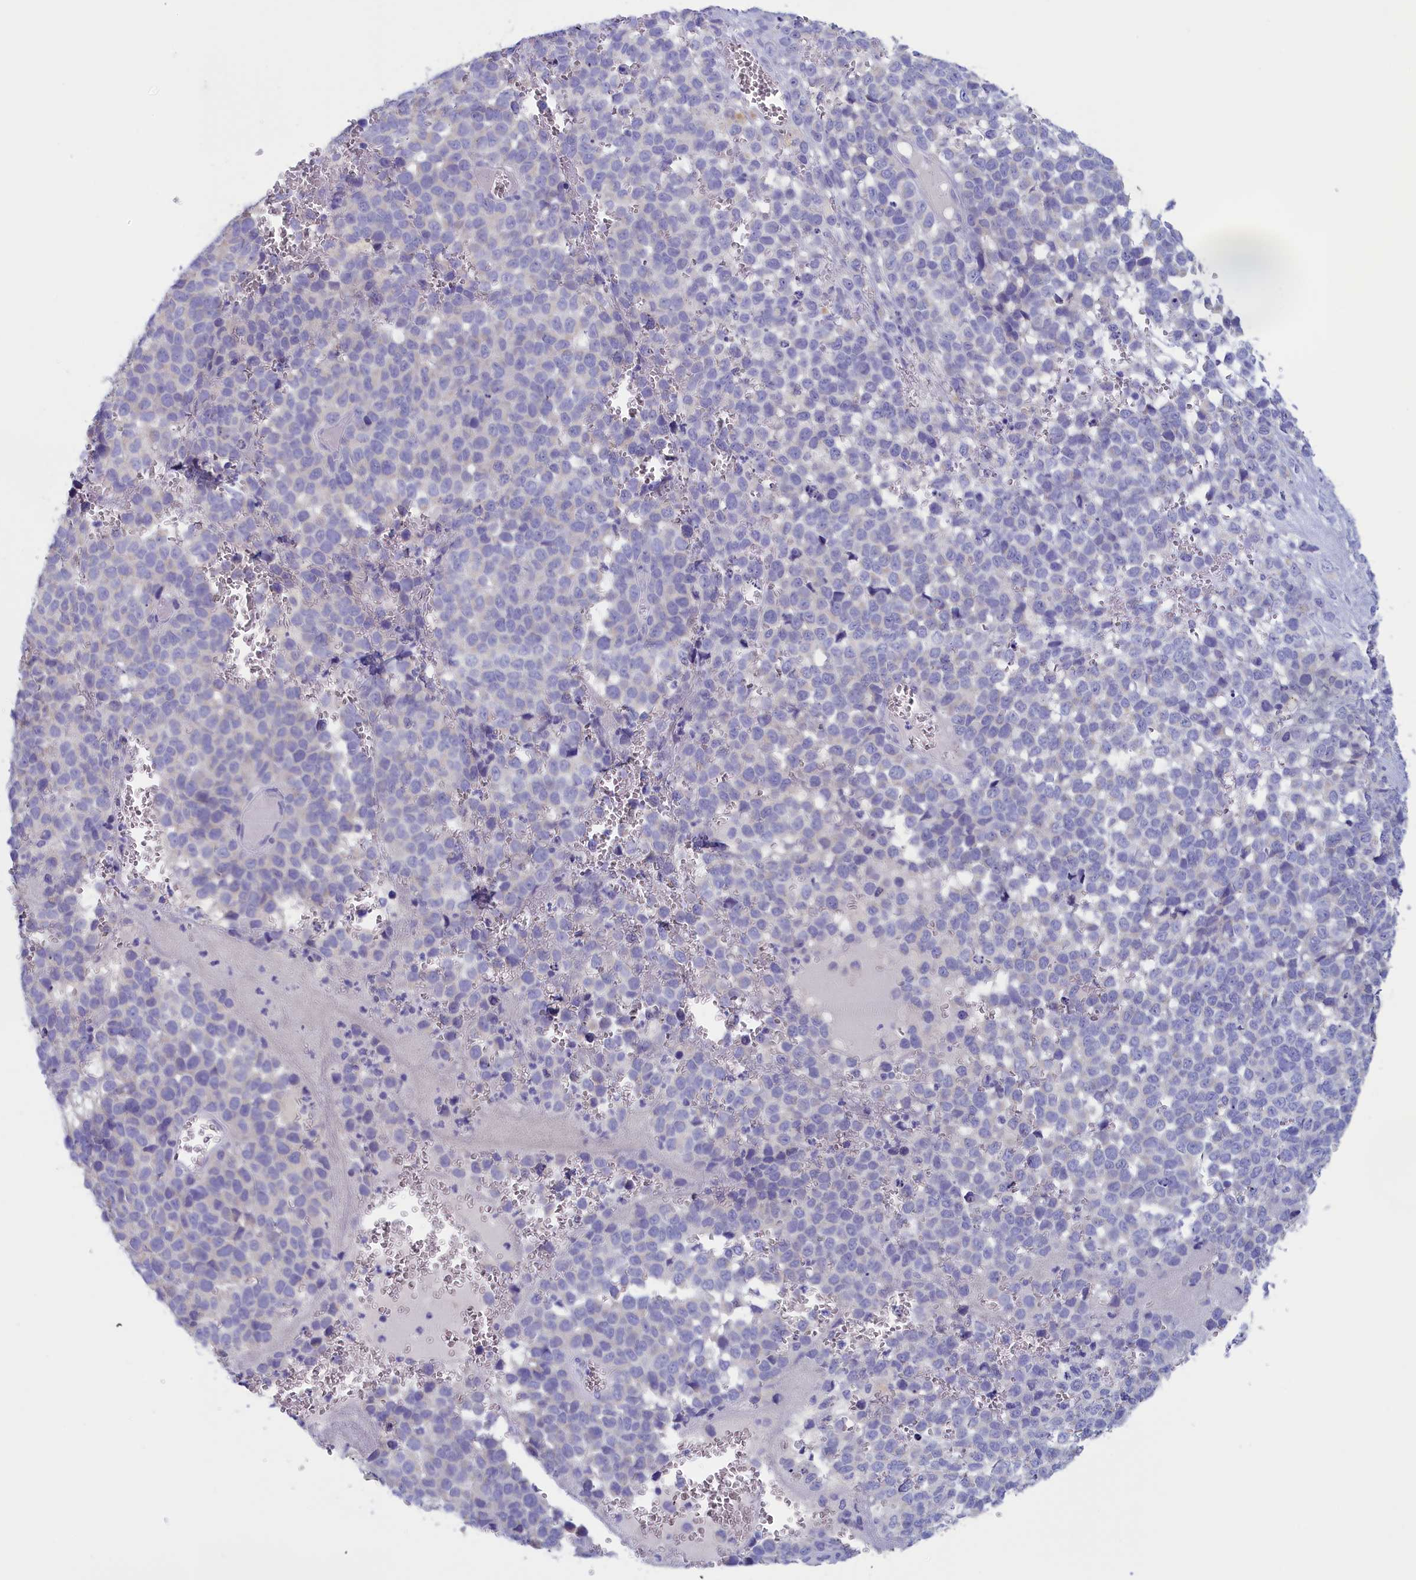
{"staining": {"intensity": "negative", "quantity": "none", "location": "none"}, "tissue": "melanoma", "cell_type": "Tumor cells", "image_type": "cancer", "snomed": [{"axis": "morphology", "description": "Malignant melanoma, NOS"}, {"axis": "topography", "description": "Nose, NOS"}], "caption": "A high-resolution photomicrograph shows immunohistochemistry (IHC) staining of melanoma, which exhibits no significant positivity in tumor cells.", "gene": "ANKRD2", "patient": {"sex": "female", "age": 48}}